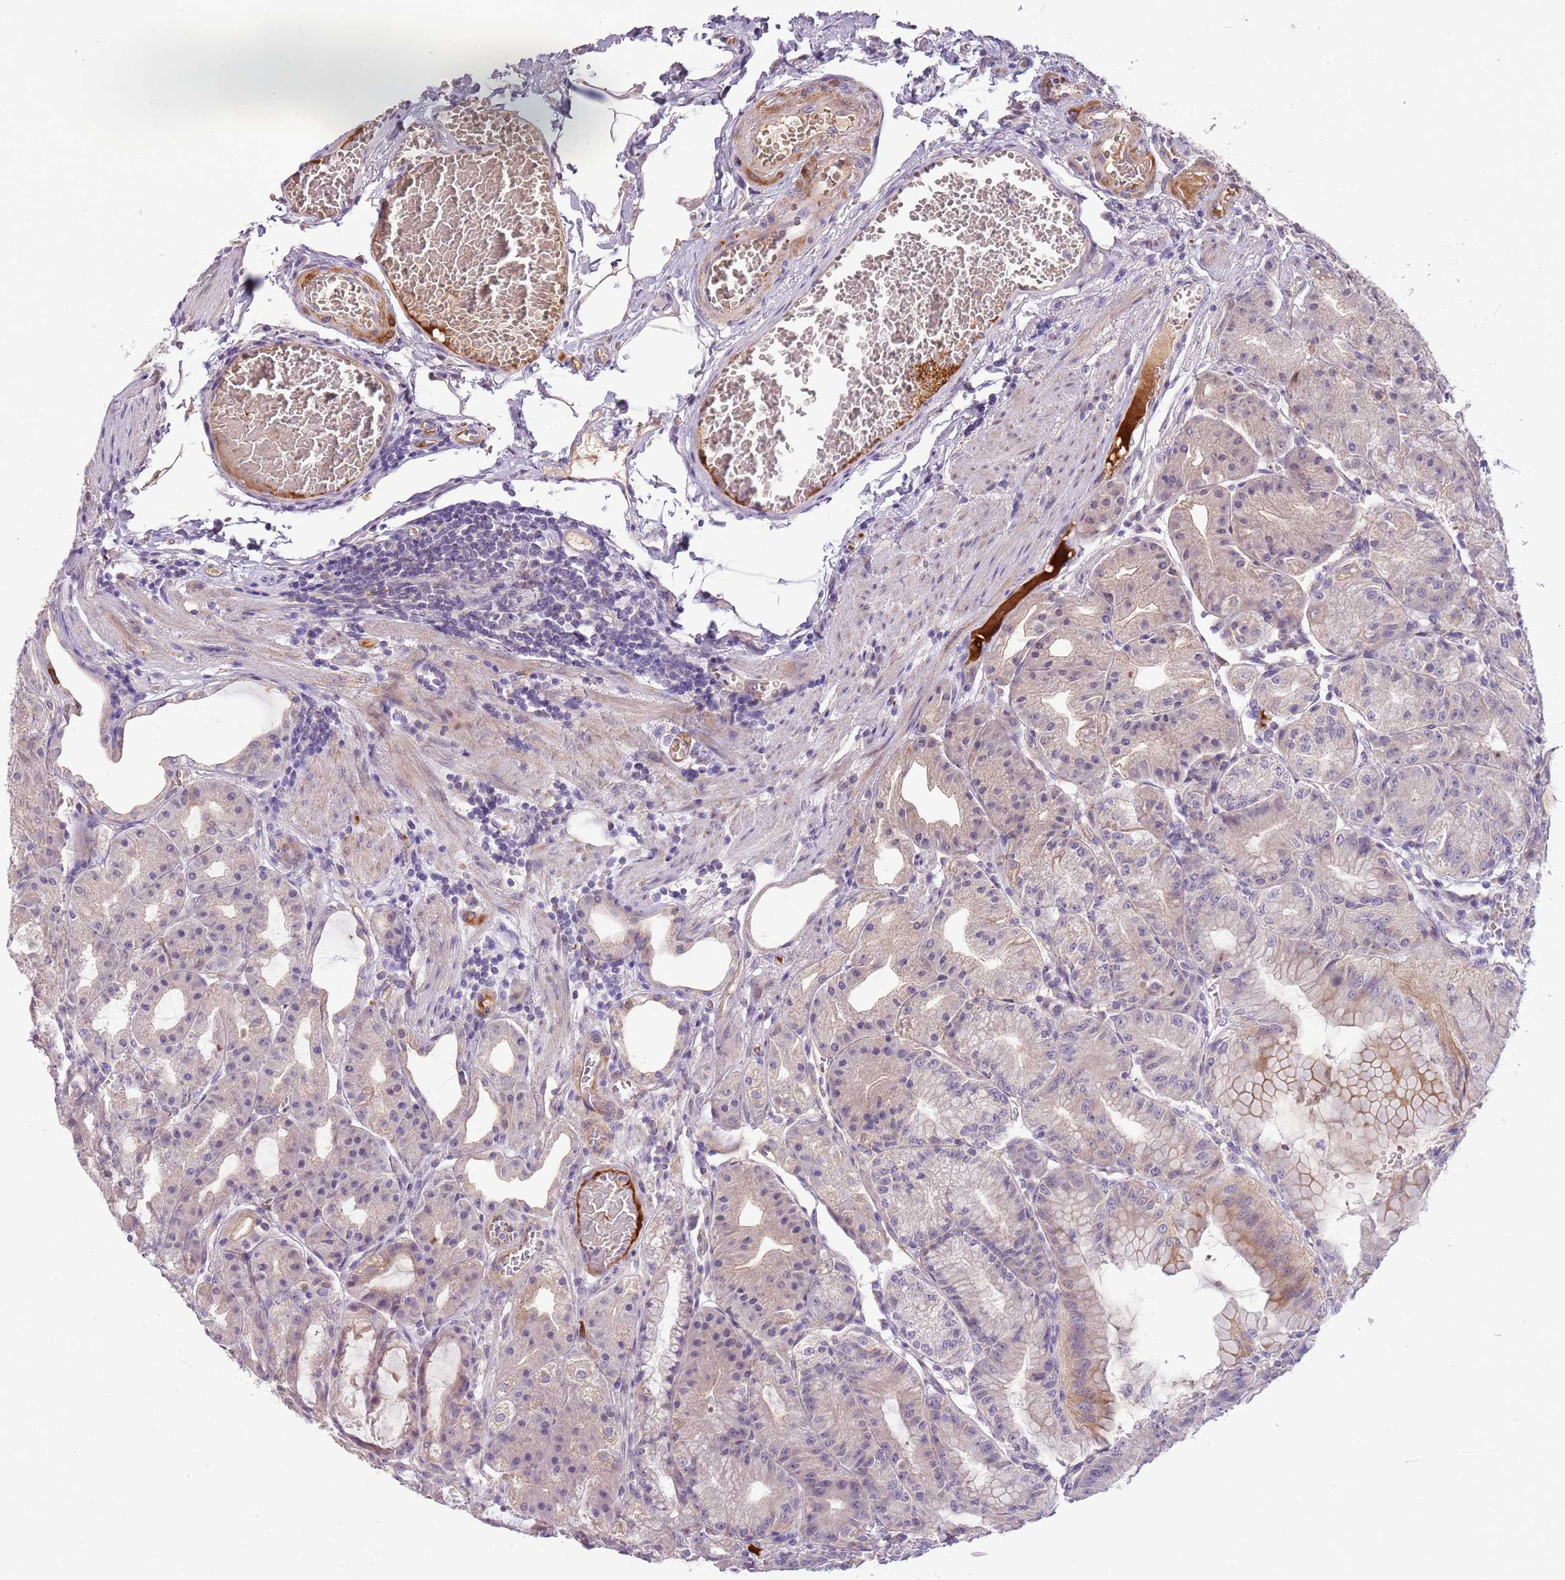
{"staining": {"intensity": "weak", "quantity": "25%-75%", "location": "cytoplasmic/membranous"}, "tissue": "stomach", "cell_type": "Glandular cells", "image_type": "normal", "snomed": [{"axis": "morphology", "description": "Normal tissue, NOS"}, {"axis": "topography", "description": "Stomach, upper"}, {"axis": "topography", "description": "Stomach, lower"}], "caption": "Immunohistochemistry of unremarkable stomach demonstrates low levels of weak cytoplasmic/membranous positivity in about 25%-75% of glandular cells.", "gene": "SCAMP5", "patient": {"sex": "male", "age": 71}}